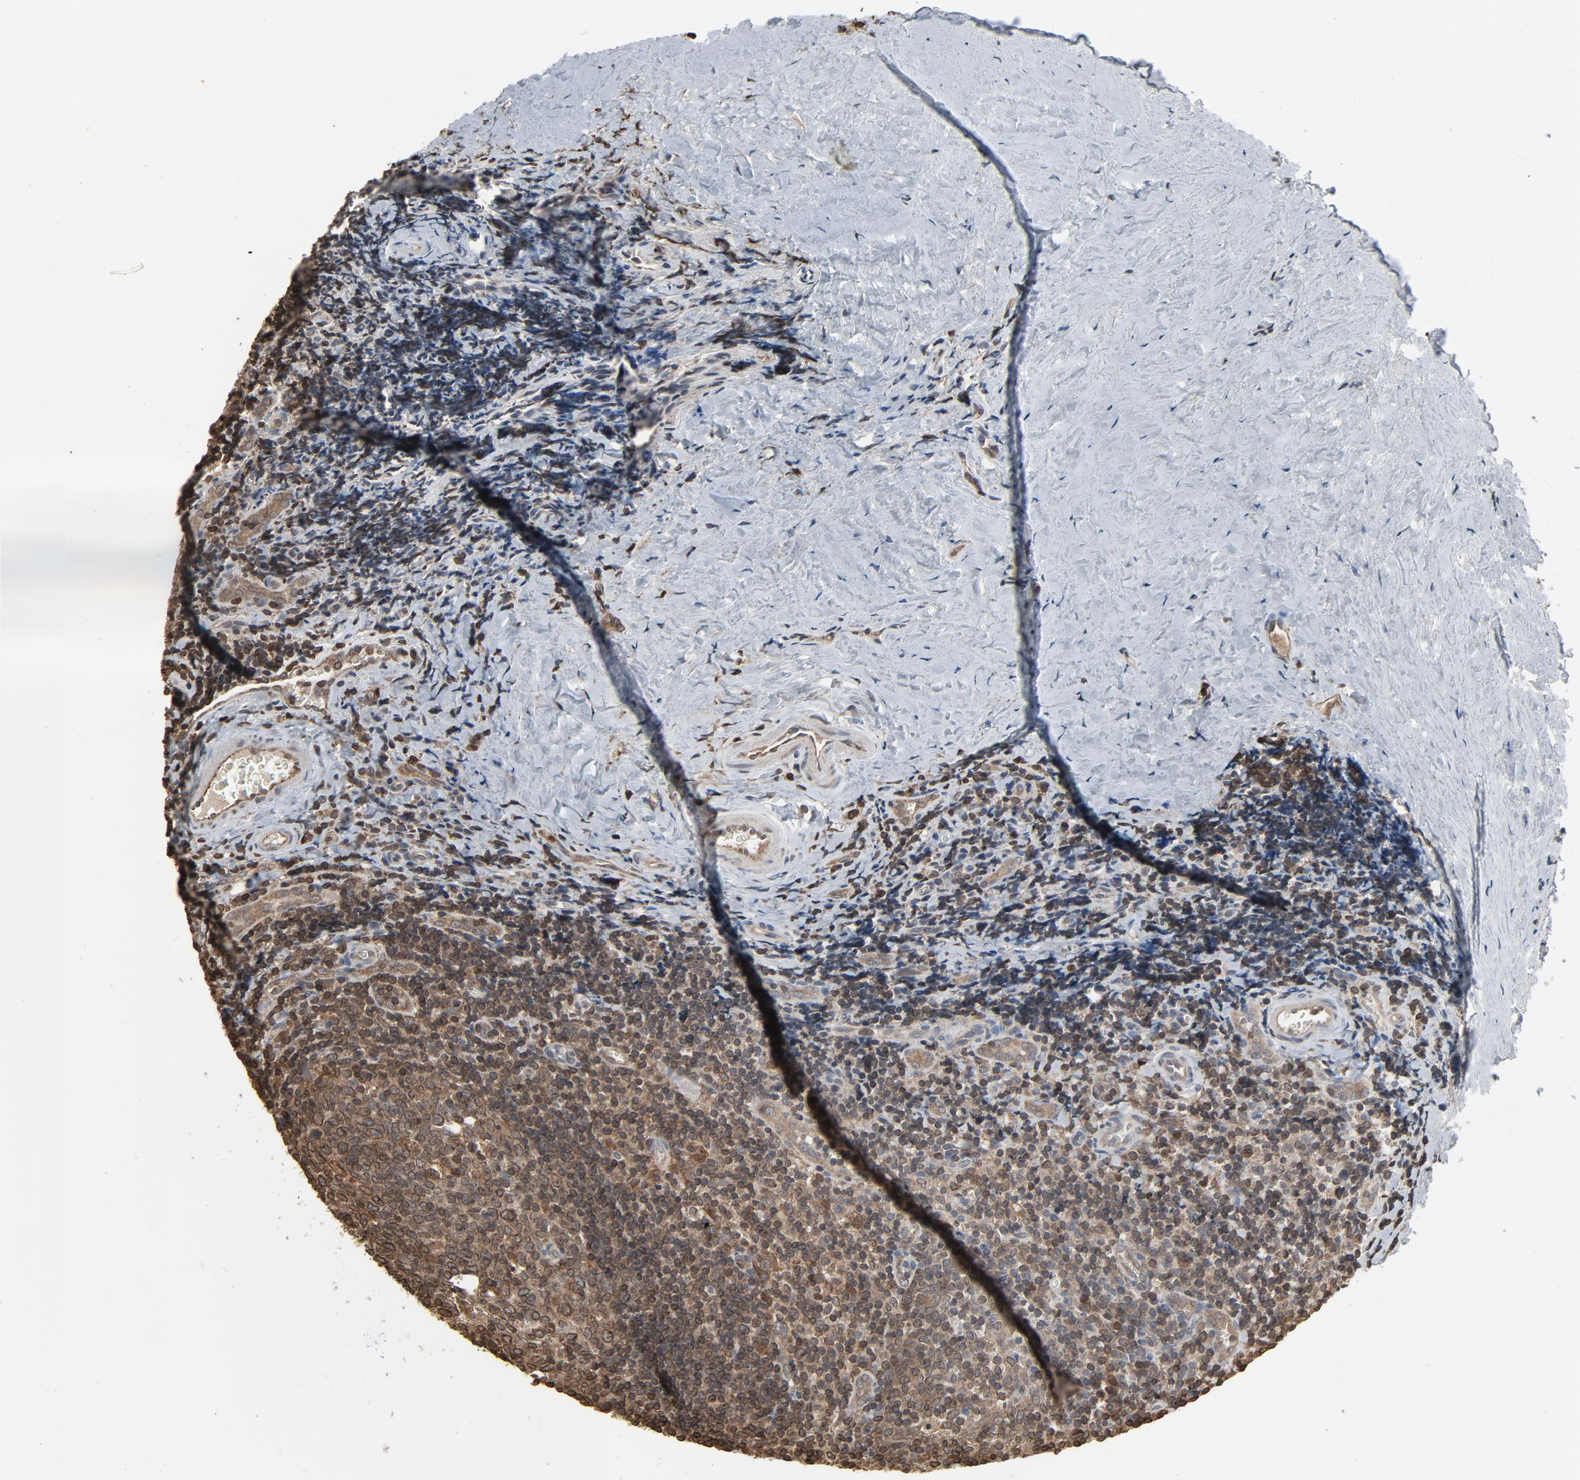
{"staining": {"intensity": "weak", "quantity": "25%-75%", "location": "cytoplasmic/membranous,nuclear"}, "tissue": "tonsil", "cell_type": "Germinal center cells", "image_type": "normal", "snomed": [{"axis": "morphology", "description": "Normal tissue, NOS"}, {"axis": "topography", "description": "Tonsil"}], "caption": "Unremarkable tonsil exhibits weak cytoplasmic/membranous,nuclear expression in about 25%-75% of germinal center cells Using DAB (brown) and hematoxylin (blue) stains, captured at high magnification using brightfield microscopy..", "gene": "UBE2D1", "patient": {"sex": "male", "age": 20}}